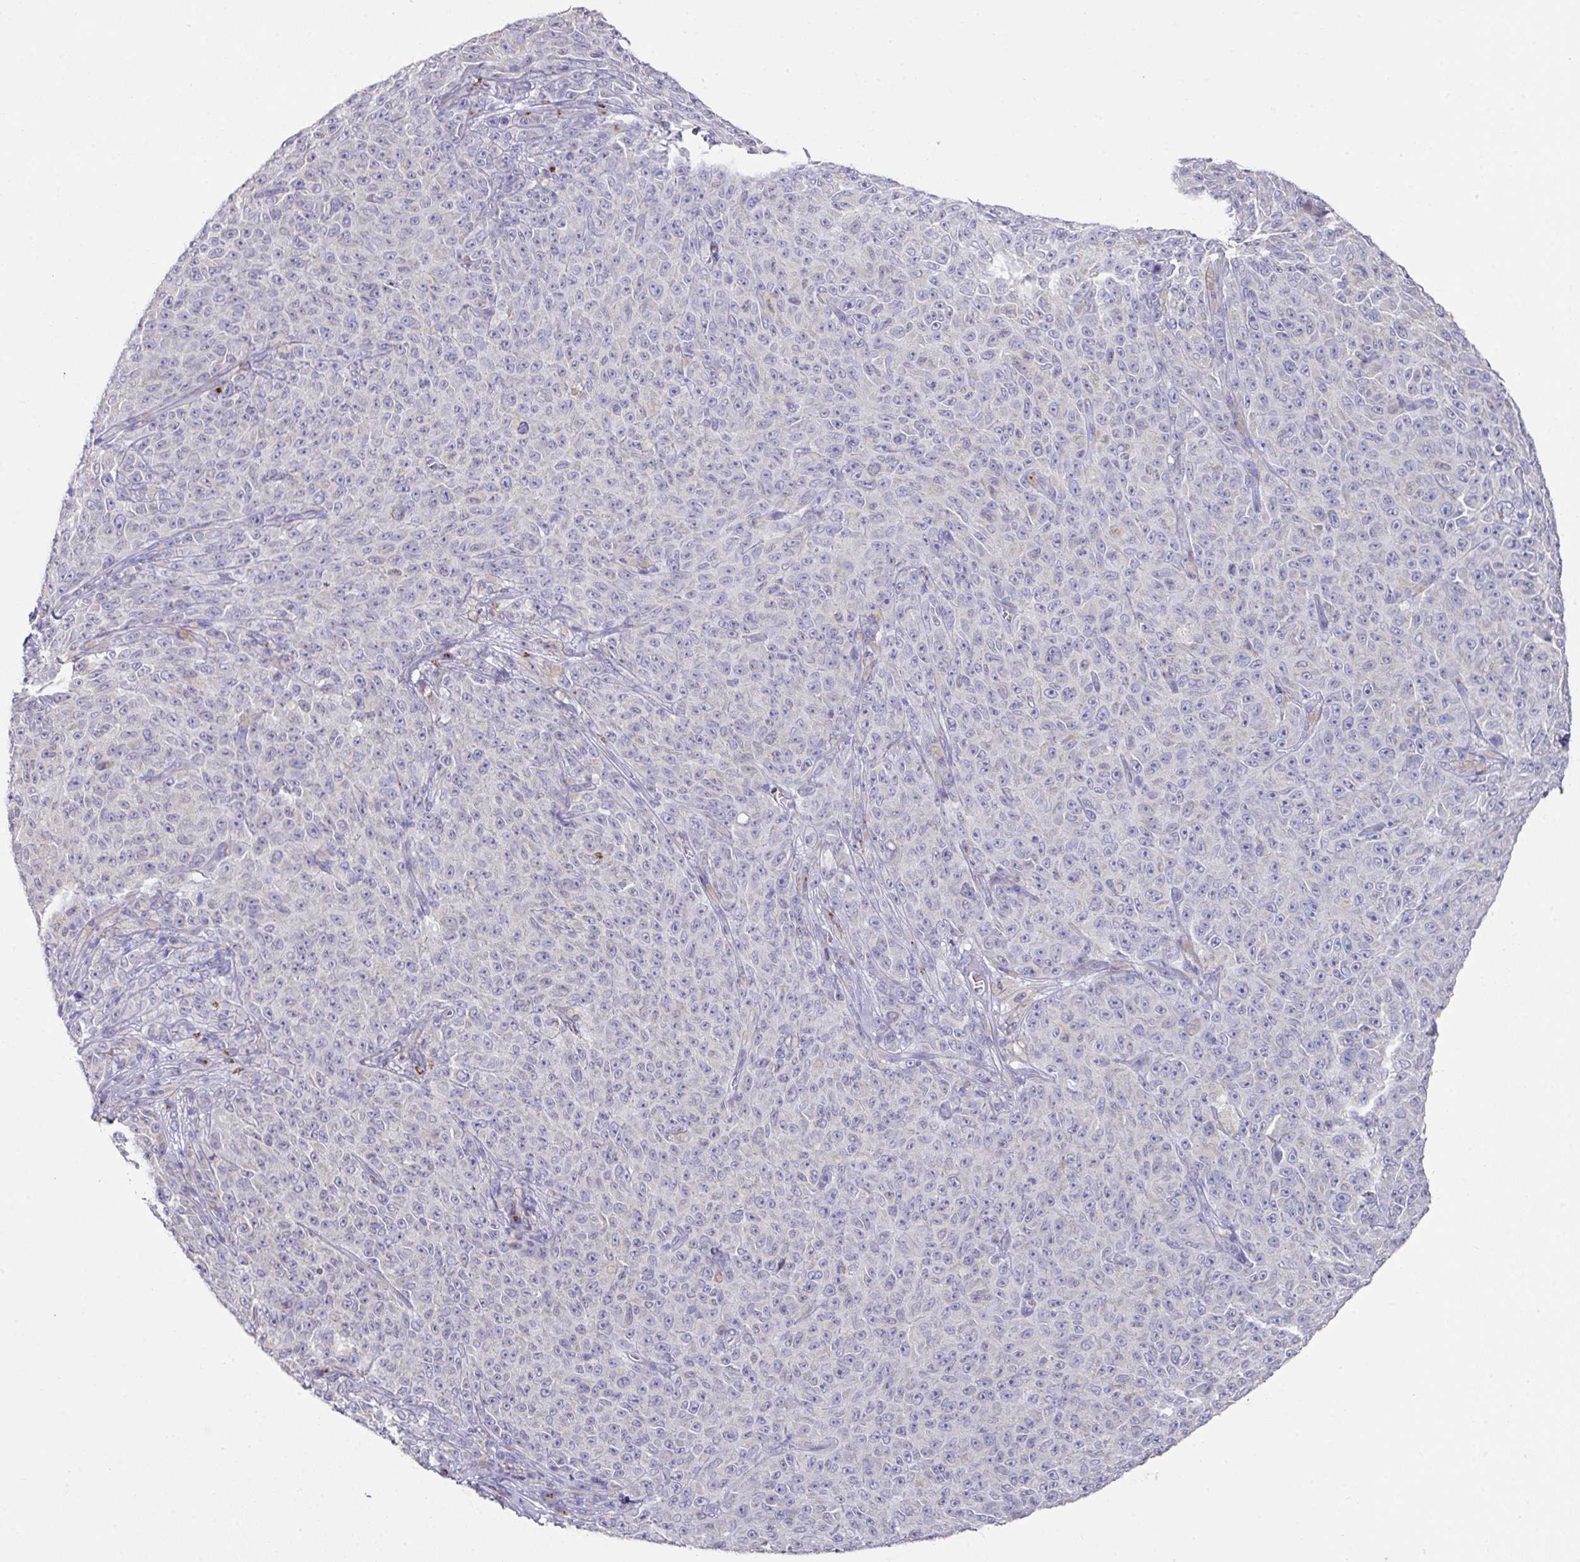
{"staining": {"intensity": "negative", "quantity": "none", "location": "none"}, "tissue": "melanoma", "cell_type": "Tumor cells", "image_type": "cancer", "snomed": [{"axis": "morphology", "description": "Malignant melanoma, NOS"}, {"axis": "topography", "description": "Skin"}], "caption": "Malignant melanoma was stained to show a protein in brown. There is no significant expression in tumor cells.", "gene": "VKORC1L1", "patient": {"sex": "female", "age": 82}}